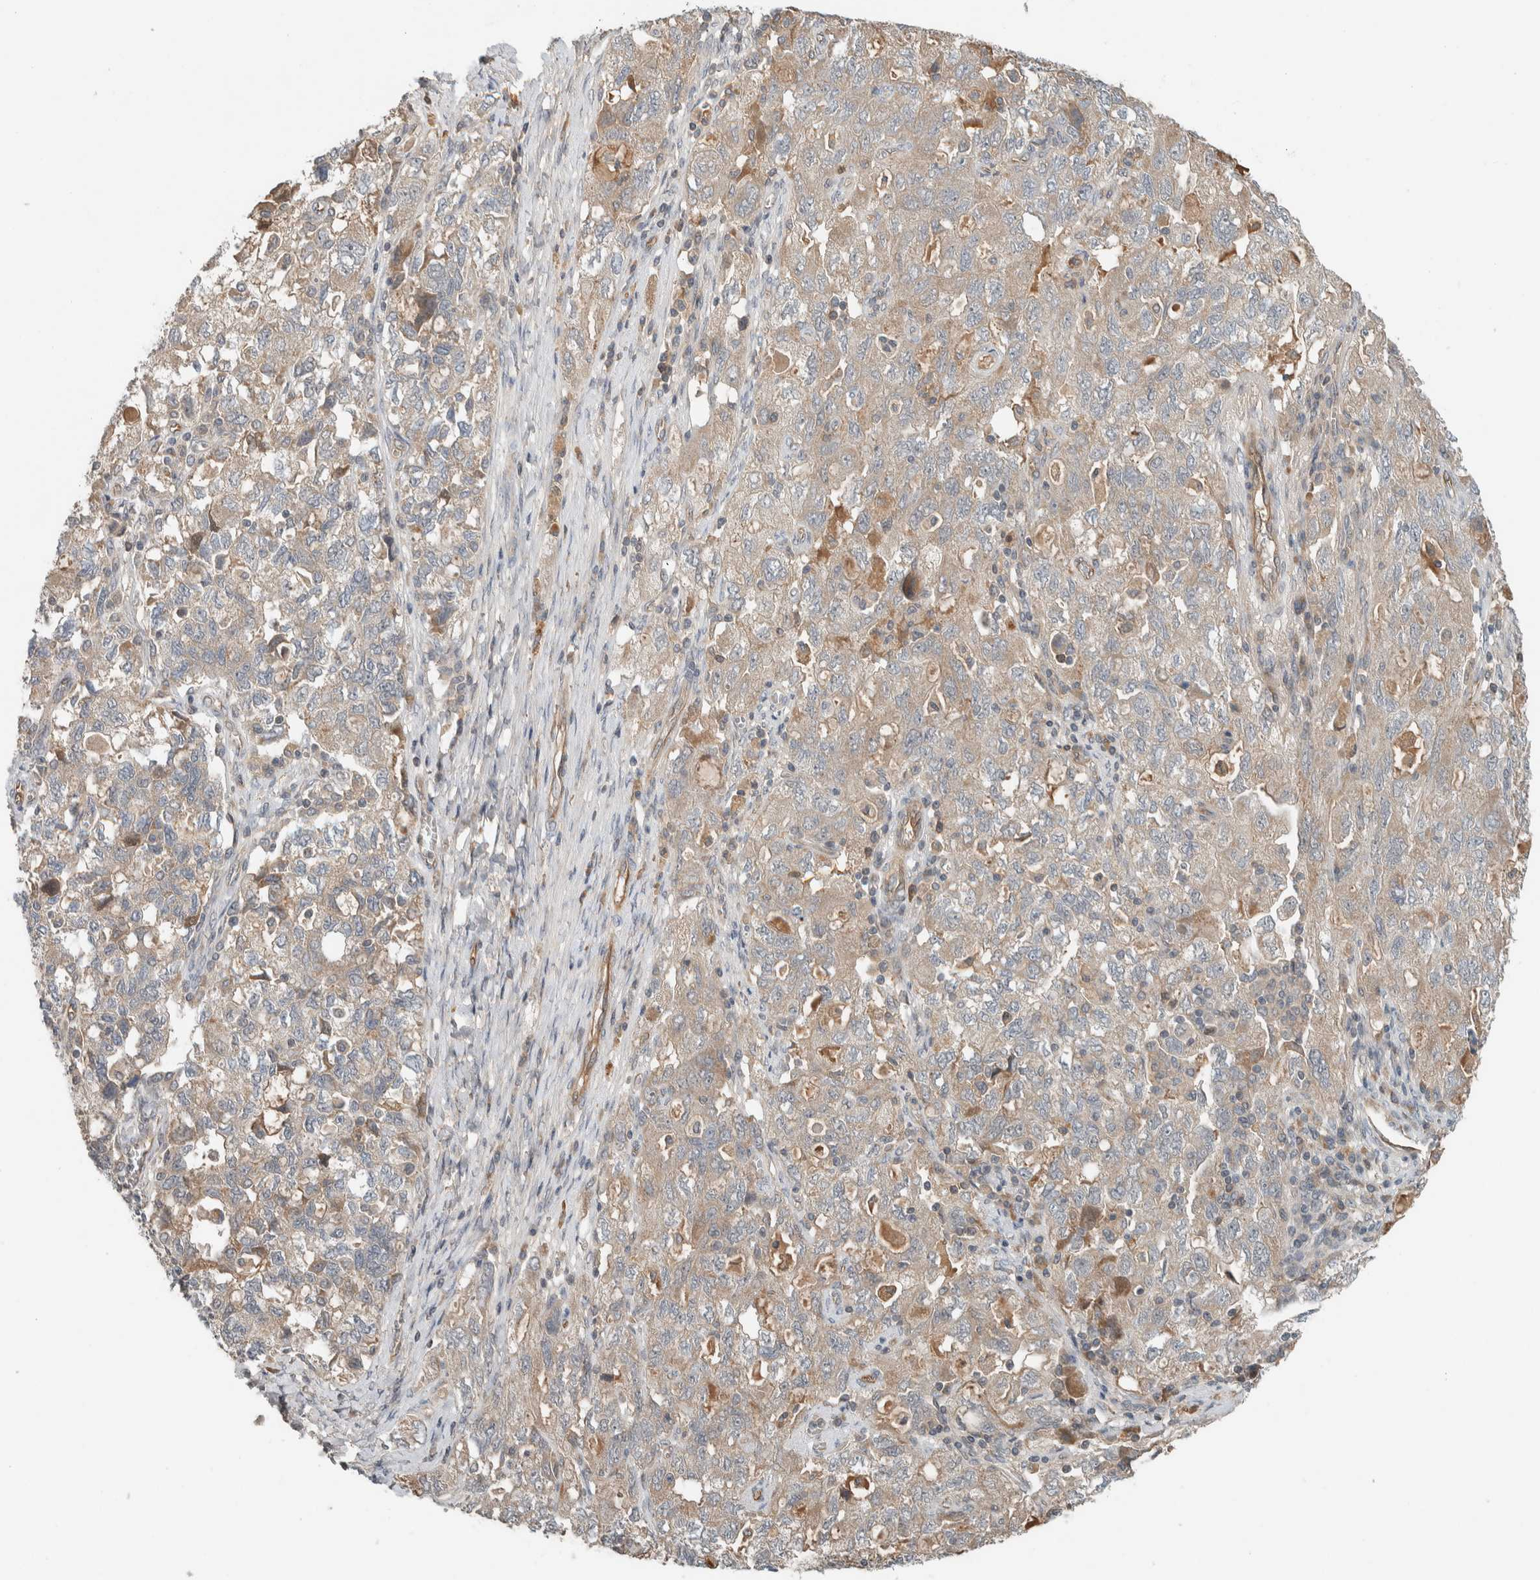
{"staining": {"intensity": "weak", "quantity": ">75%", "location": "cytoplasmic/membranous"}, "tissue": "ovarian cancer", "cell_type": "Tumor cells", "image_type": "cancer", "snomed": [{"axis": "morphology", "description": "Carcinoma, NOS"}, {"axis": "morphology", "description": "Cystadenocarcinoma, serous, NOS"}, {"axis": "topography", "description": "Ovary"}], "caption": "Immunohistochemistry (IHC) image of human ovarian cancer (serous cystadenocarcinoma) stained for a protein (brown), which displays low levels of weak cytoplasmic/membranous staining in about >75% of tumor cells.", "gene": "ARMC7", "patient": {"sex": "female", "age": 69}}